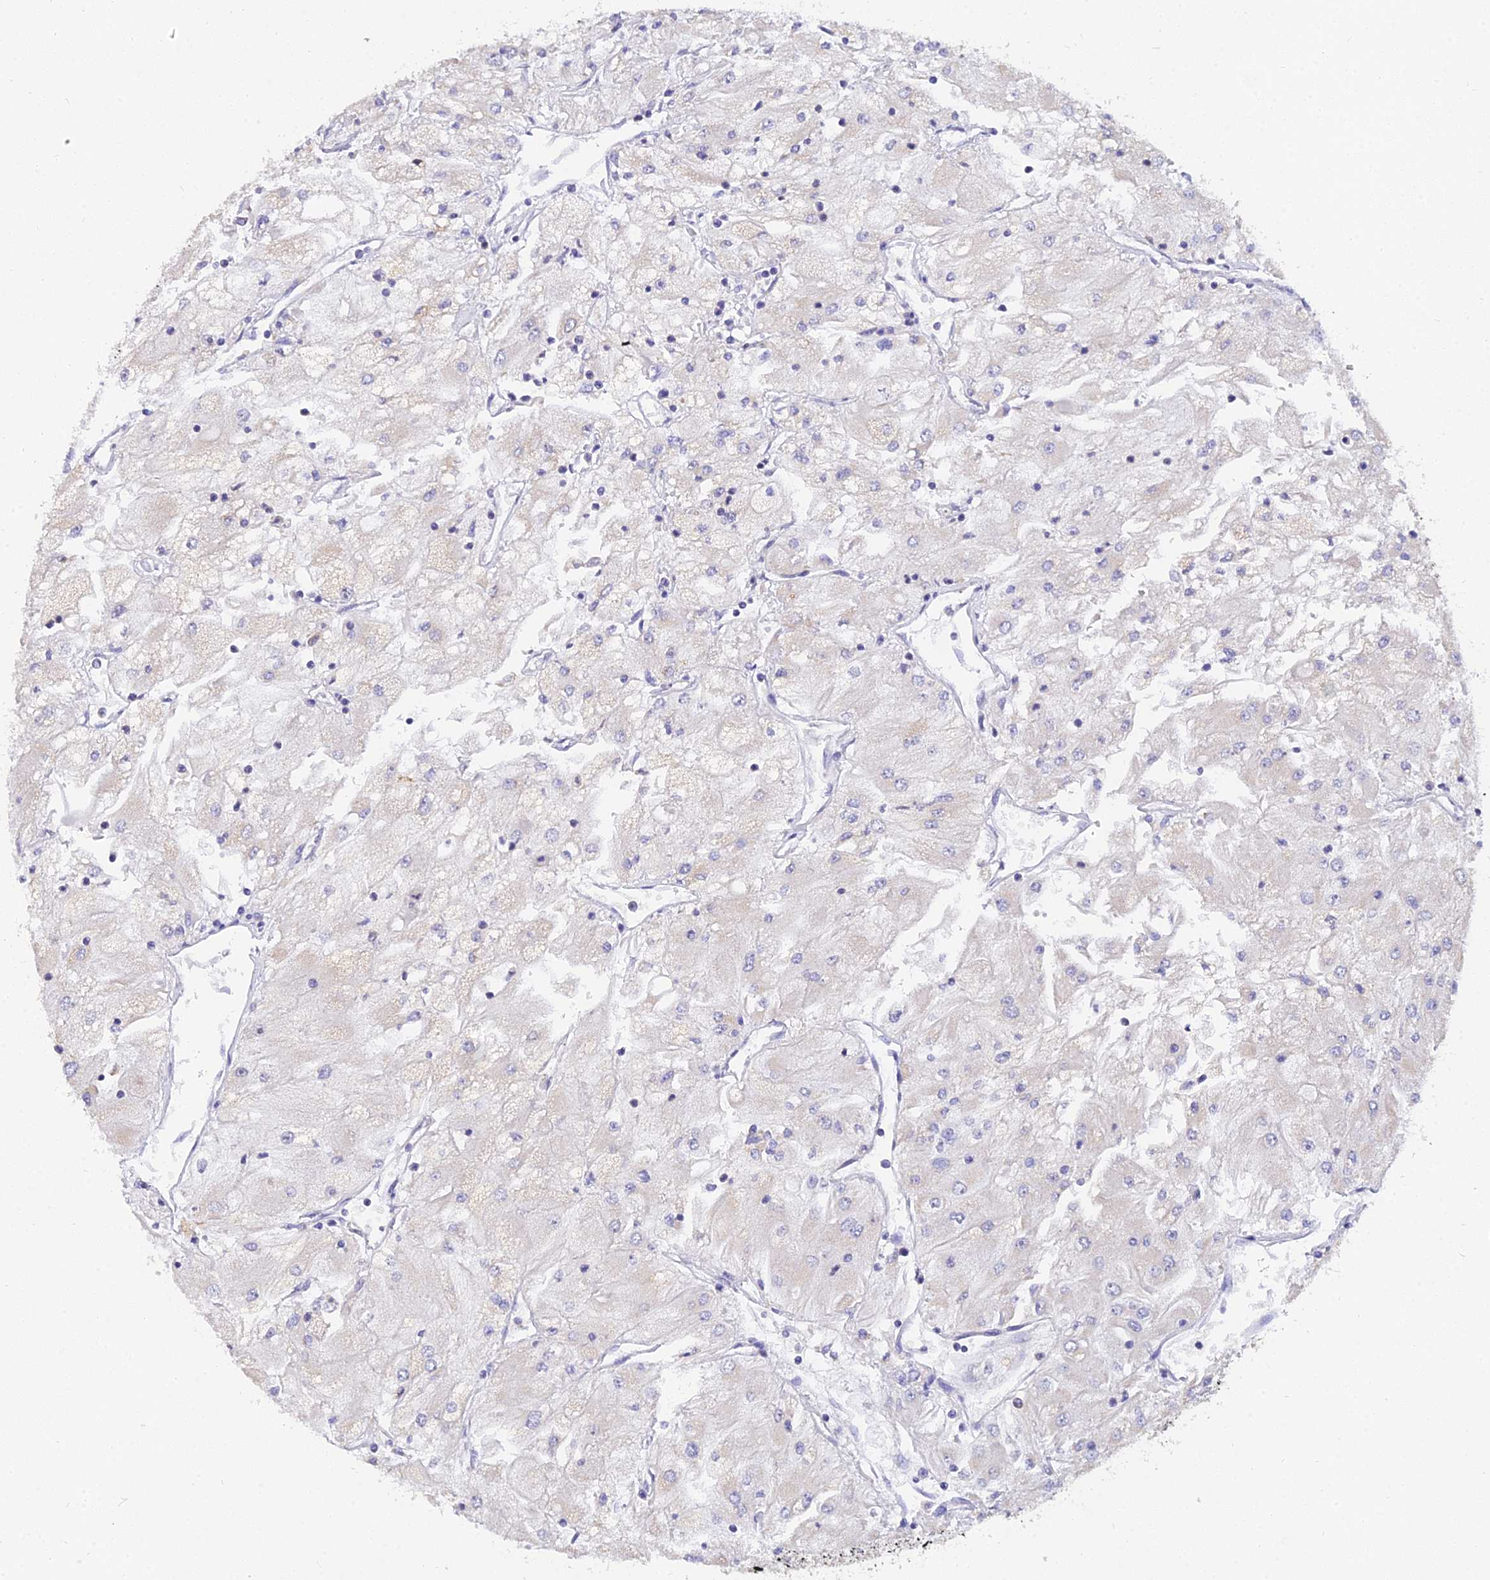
{"staining": {"intensity": "negative", "quantity": "none", "location": "none"}, "tissue": "renal cancer", "cell_type": "Tumor cells", "image_type": "cancer", "snomed": [{"axis": "morphology", "description": "Adenocarcinoma, NOS"}, {"axis": "topography", "description": "Kidney"}], "caption": "The histopathology image shows no staining of tumor cells in renal adenocarcinoma.", "gene": "ARL8B", "patient": {"sex": "male", "age": 80}}